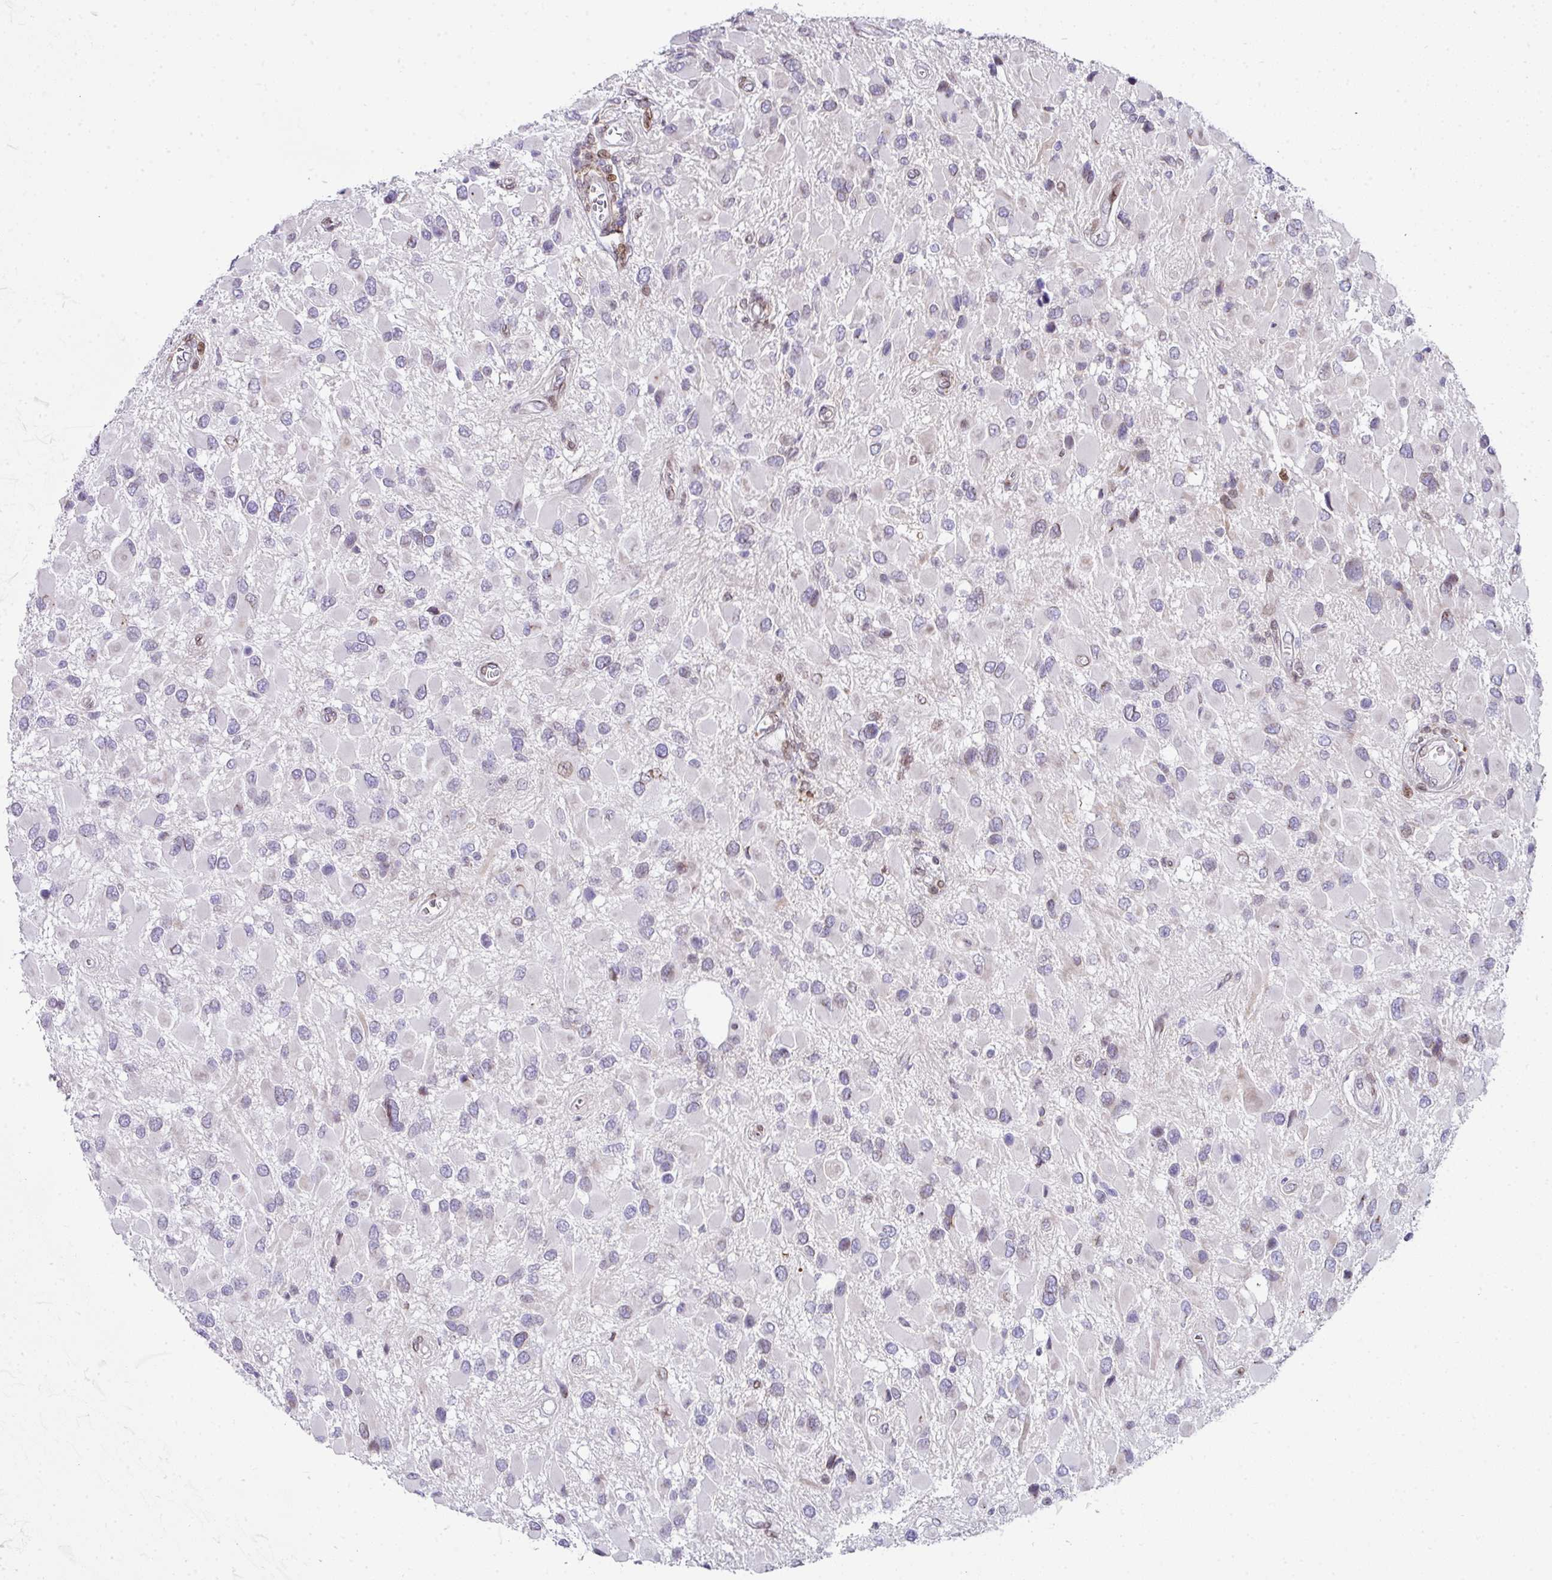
{"staining": {"intensity": "negative", "quantity": "none", "location": "none"}, "tissue": "glioma", "cell_type": "Tumor cells", "image_type": "cancer", "snomed": [{"axis": "morphology", "description": "Glioma, malignant, High grade"}, {"axis": "topography", "description": "Brain"}], "caption": "Immunohistochemistry micrograph of neoplastic tissue: human glioma stained with DAB shows no significant protein expression in tumor cells.", "gene": "PLK1", "patient": {"sex": "male", "age": 53}}